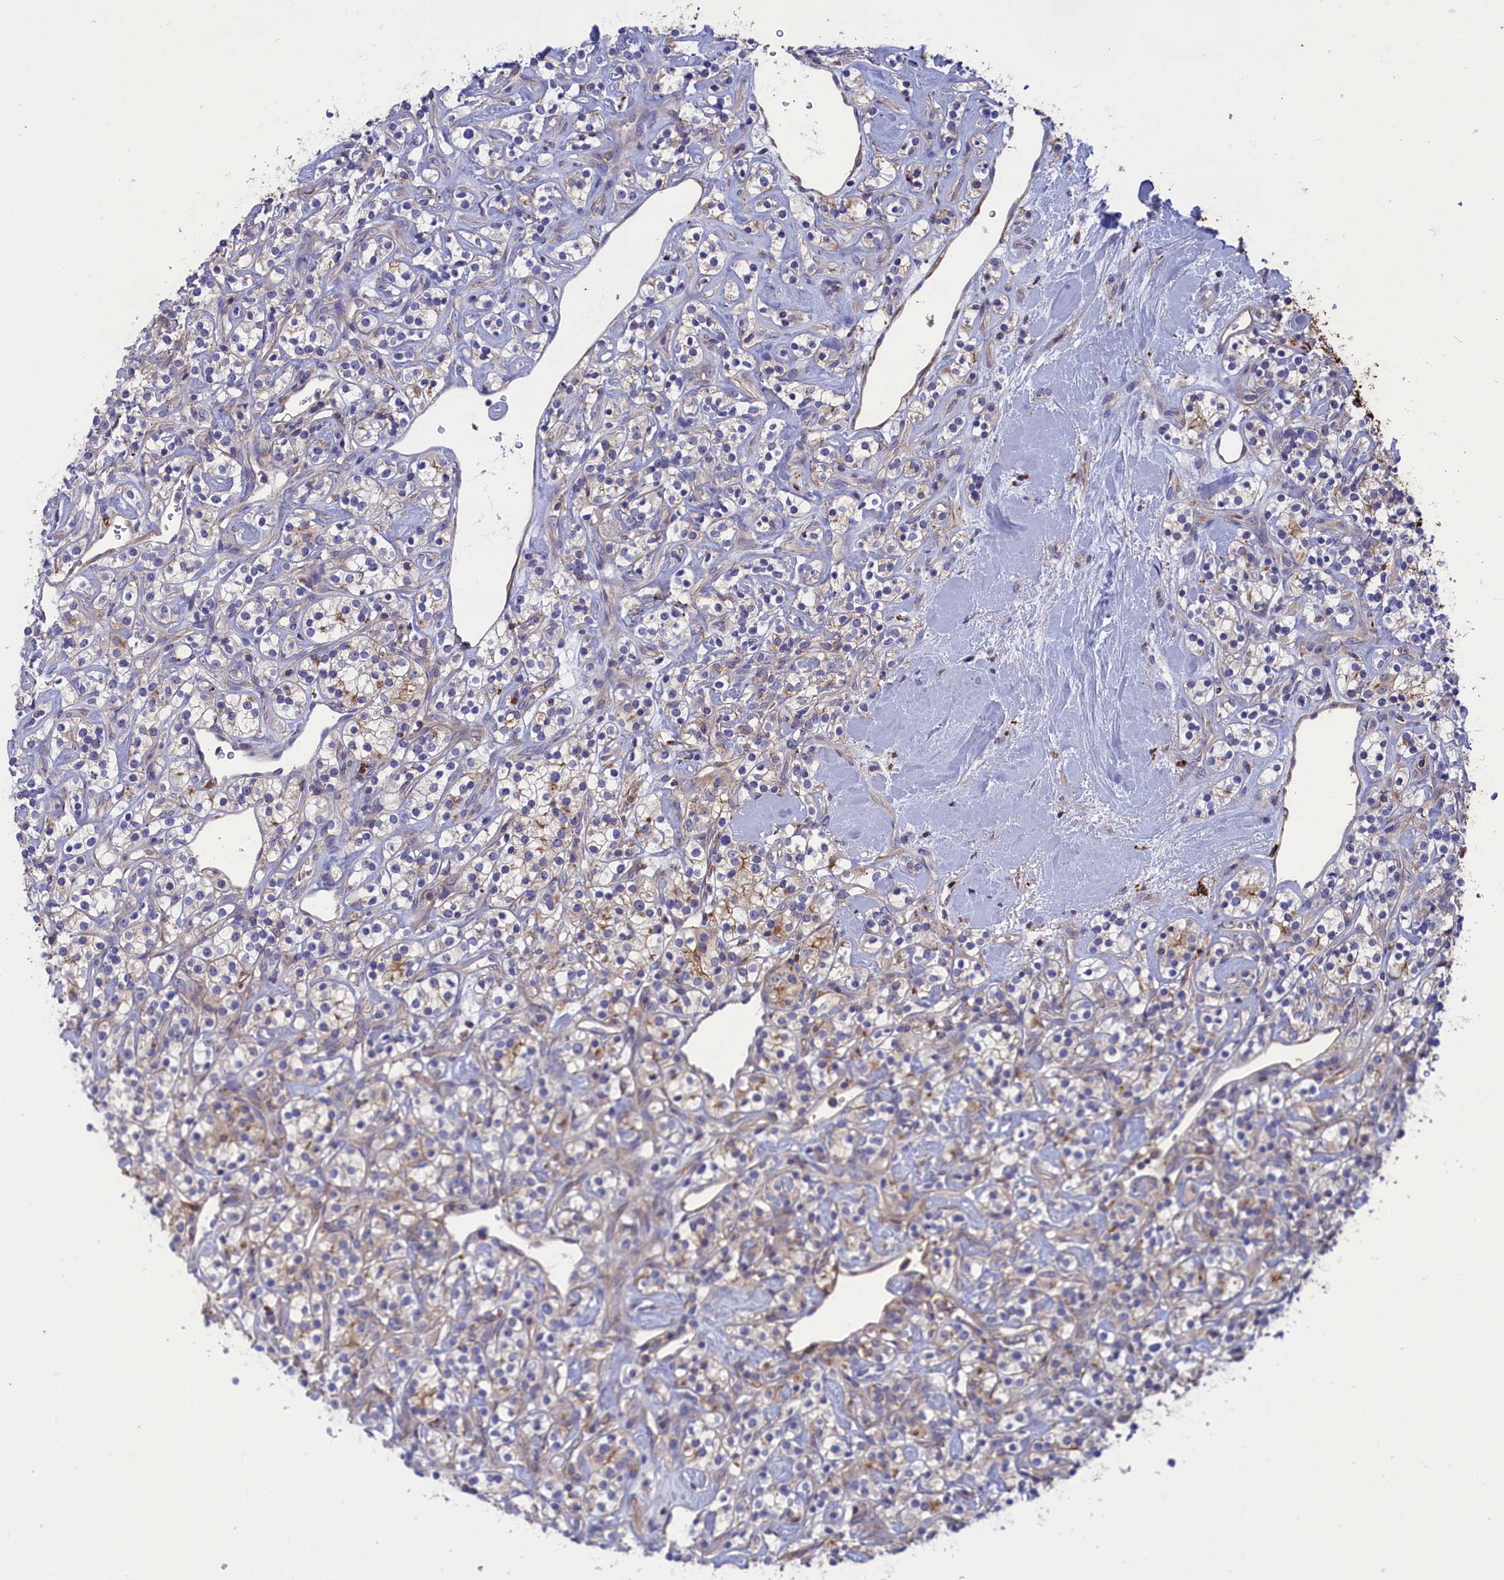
{"staining": {"intensity": "weak", "quantity": "<25%", "location": "cytoplasmic/membranous"}, "tissue": "renal cancer", "cell_type": "Tumor cells", "image_type": "cancer", "snomed": [{"axis": "morphology", "description": "Adenocarcinoma, NOS"}, {"axis": "topography", "description": "Kidney"}], "caption": "The image demonstrates no staining of tumor cells in renal cancer.", "gene": "SCAMP4", "patient": {"sex": "male", "age": 77}}